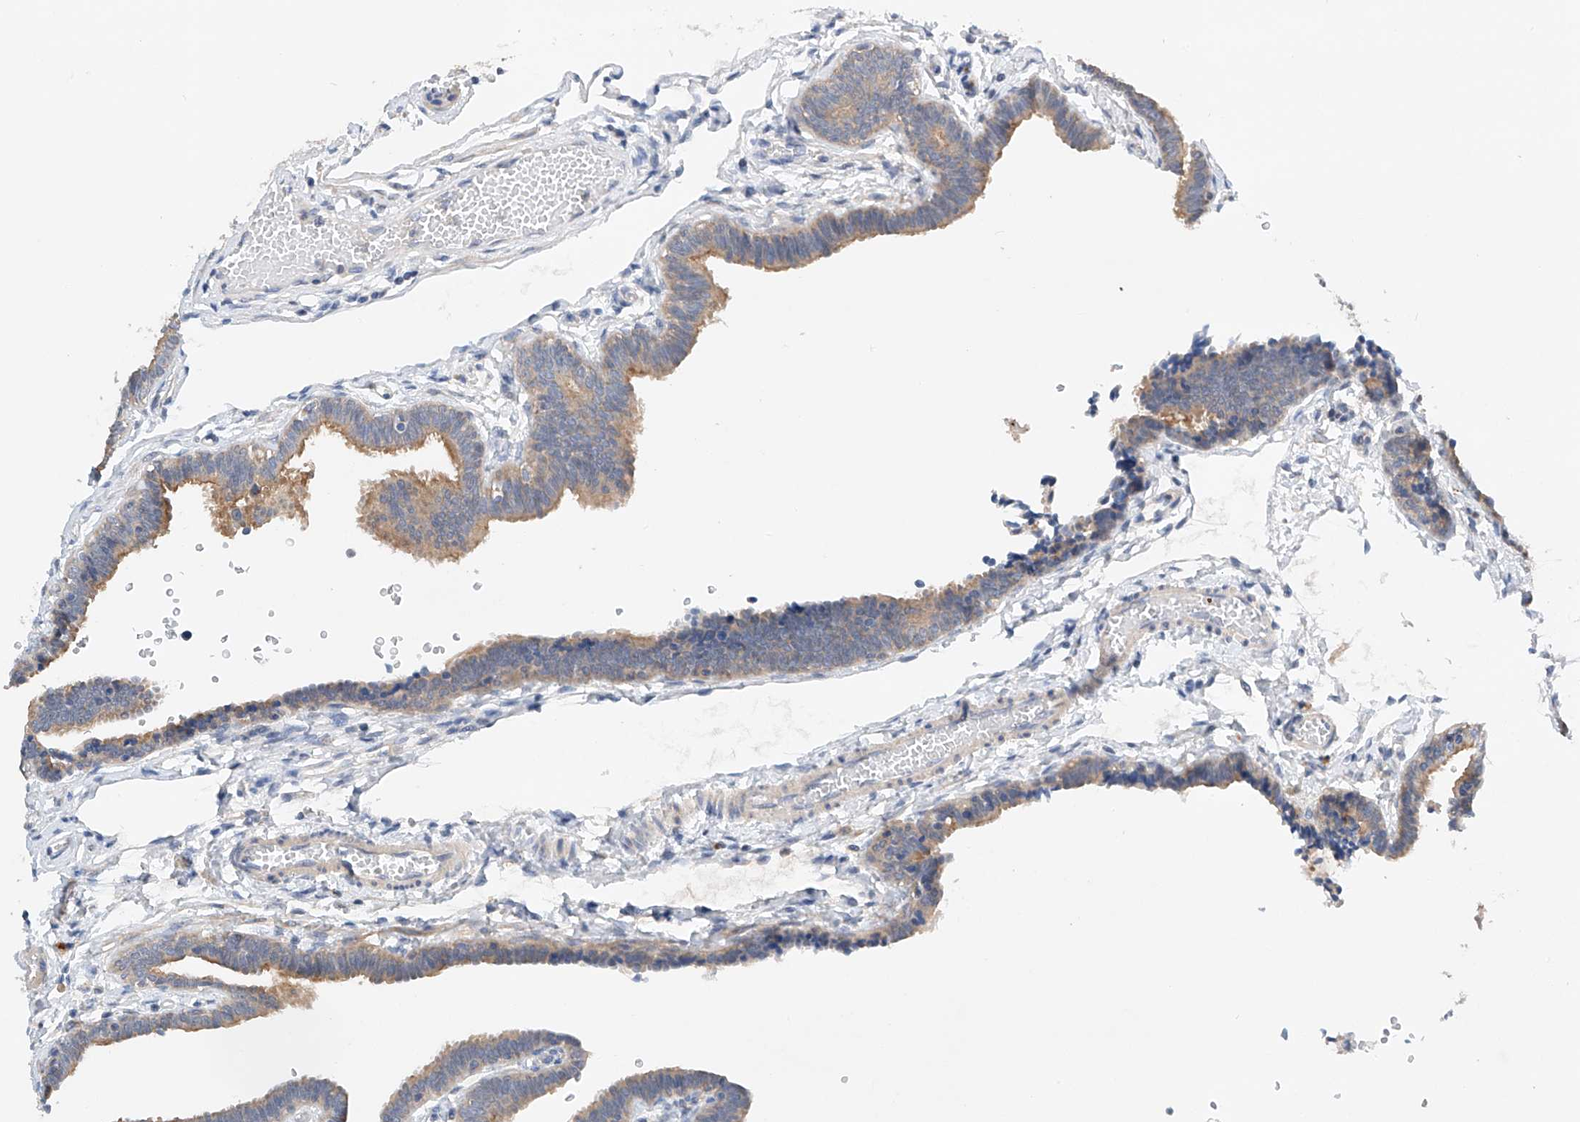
{"staining": {"intensity": "moderate", "quantity": ">75%", "location": "cytoplasmic/membranous"}, "tissue": "fallopian tube", "cell_type": "Glandular cells", "image_type": "normal", "snomed": [{"axis": "morphology", "description": "Normal tissue, NOS"}, {"axis": "topography", "description": "Fallopian tube"}, {"axis": "topography", "description": "Ovary"}], "caption": "The immunohistochemical stain labels moderate cytoplasmic/membranous staining in glandular cells of benign fallopian tube.", "gene": "GPC4", "patient": {"sex": "female", "age": 23}}